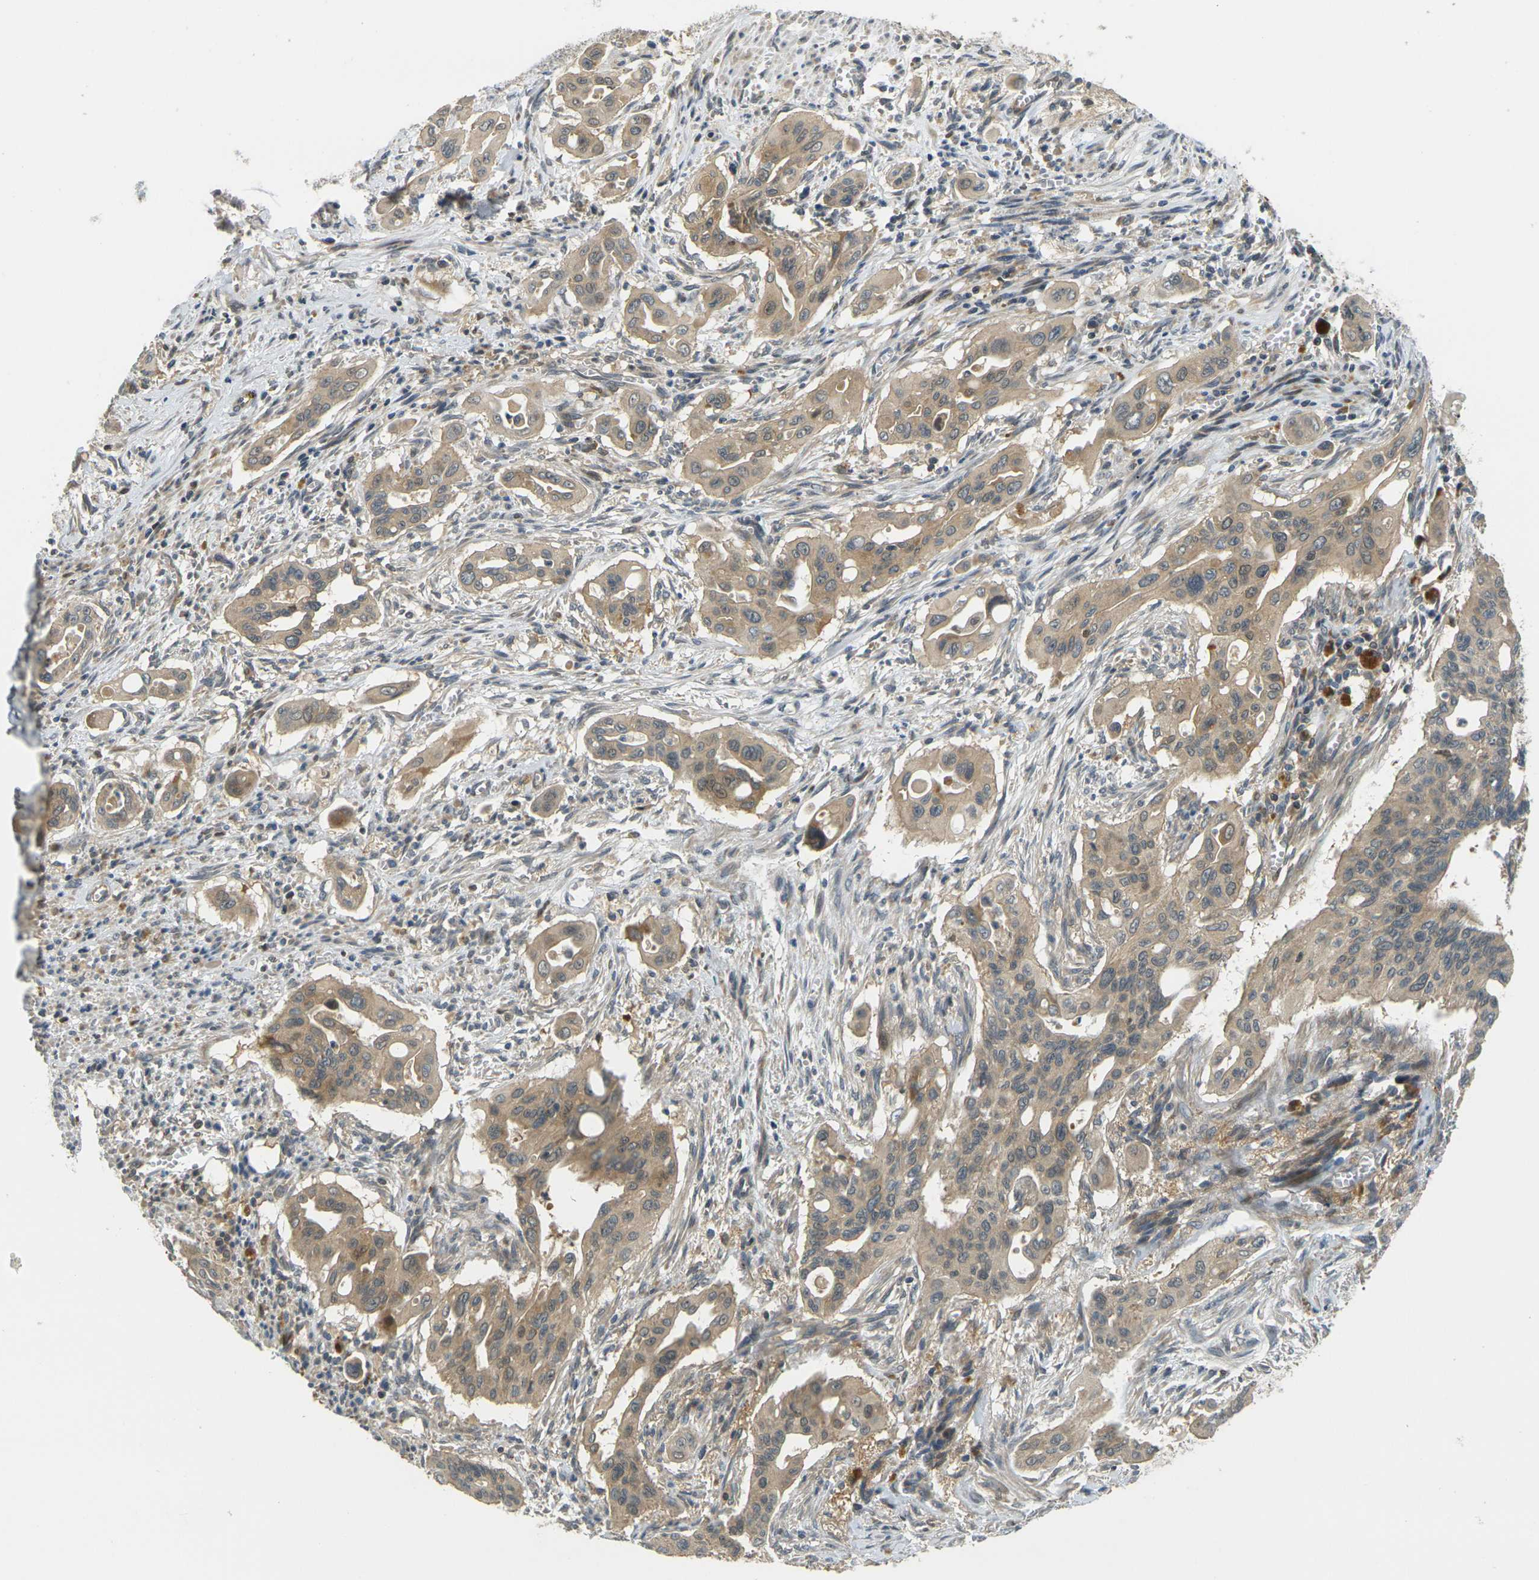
{"staining": {"intensity": "weak", "quantity": ">75%", "location": "cytoplasmic/membranous"}, "tissue": "pancreatic cancer", "cell_type": "Tumor cells", "image_type": "cancer", "snomed": [{"axis": "morphology", "description": "Adenocarcinoma, NOS"}, {"axis": "topography", "description": "Pancreas"}], "caption": "Pancreatic cancer stained for a protein displays weak cytoplasmic/membranous positivity in tumor cells.", "gene": "KLHL8", "patient": {"sex": "male", "age": 77}}